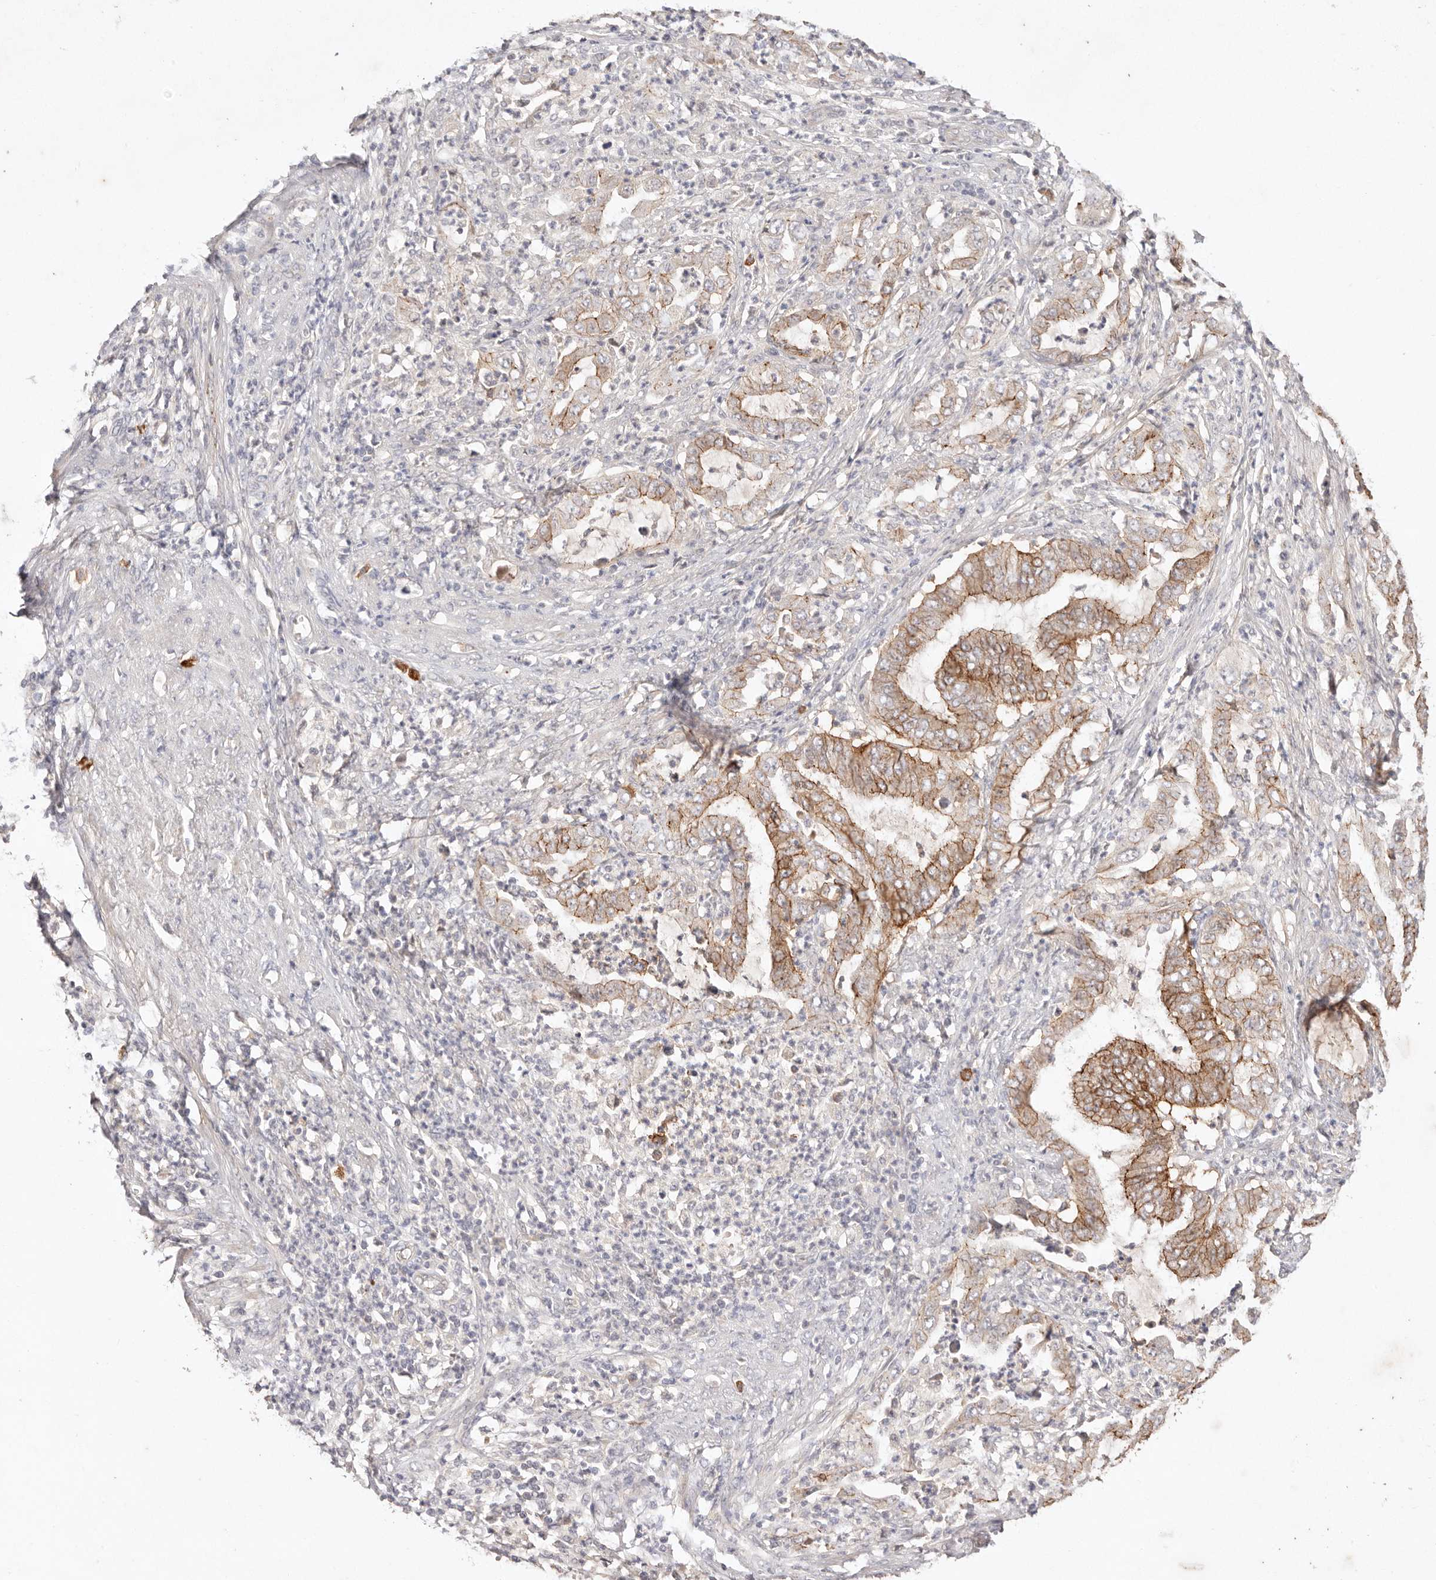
{"staining": {"intensity": "moderate", "quantity": ">75%", "location": "cytoplasmic/membranous"}, "tissue": "endometrial cancer", "cell_type": "Tumor cells", "image_type": "cancer", "snomed": [{"axis": "morphology", "description": "Adenocarcinoma, NOS"}, {"axis": "topography", "description": "Endometrium"}], "caption": "There is medium levels of moderate cytoplasmic/membranous positivity in tumor cells of adenocarcinoma (endometrial), as demonstrated by immunohistochemical staining (brown color).", "gene": "CXADR", "patient": {"sex": "female", "age": 51}}